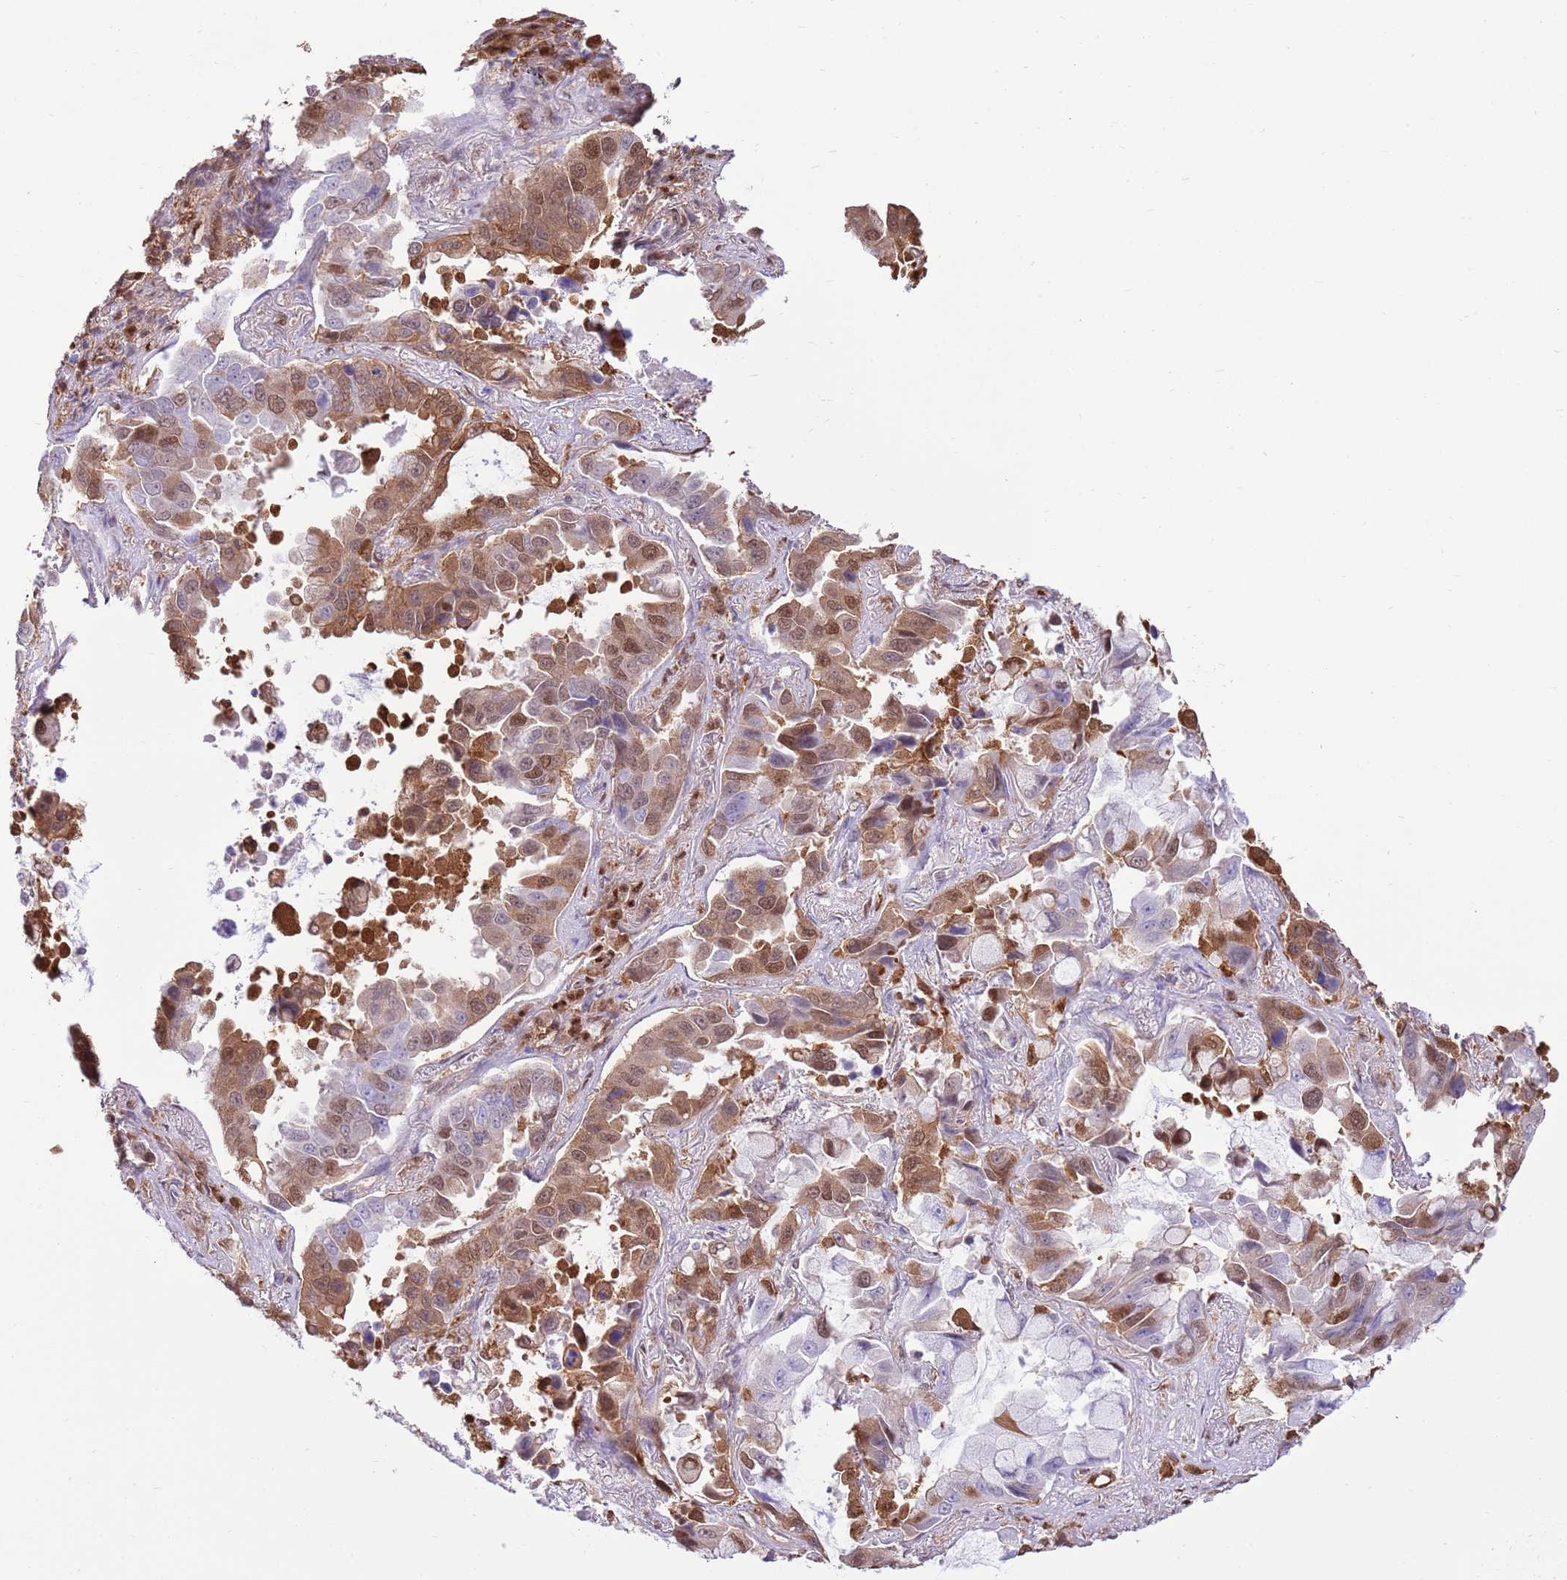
{"staining": {"intensity": "moderate", "quantity": ">75%", "location": "cytoplasmic/membranous,nuclear"}, "tissue": "lung cancer", "cell_type": "Tumor cells", "image_type": "cancer", "snomed": [{"axis": "morphology", "description": "Adenocarcinoma, NOS"}, {"axis": "topography", "description": "Lung"}], "caption": "A histopathology image of lung cancer stained for a protein reveals moderate cytoplasmic/membranous and nuclear brown staining in tumor cells.", "gene": "NSFL1C", "patient": {"sex": "male", "age": 64}}